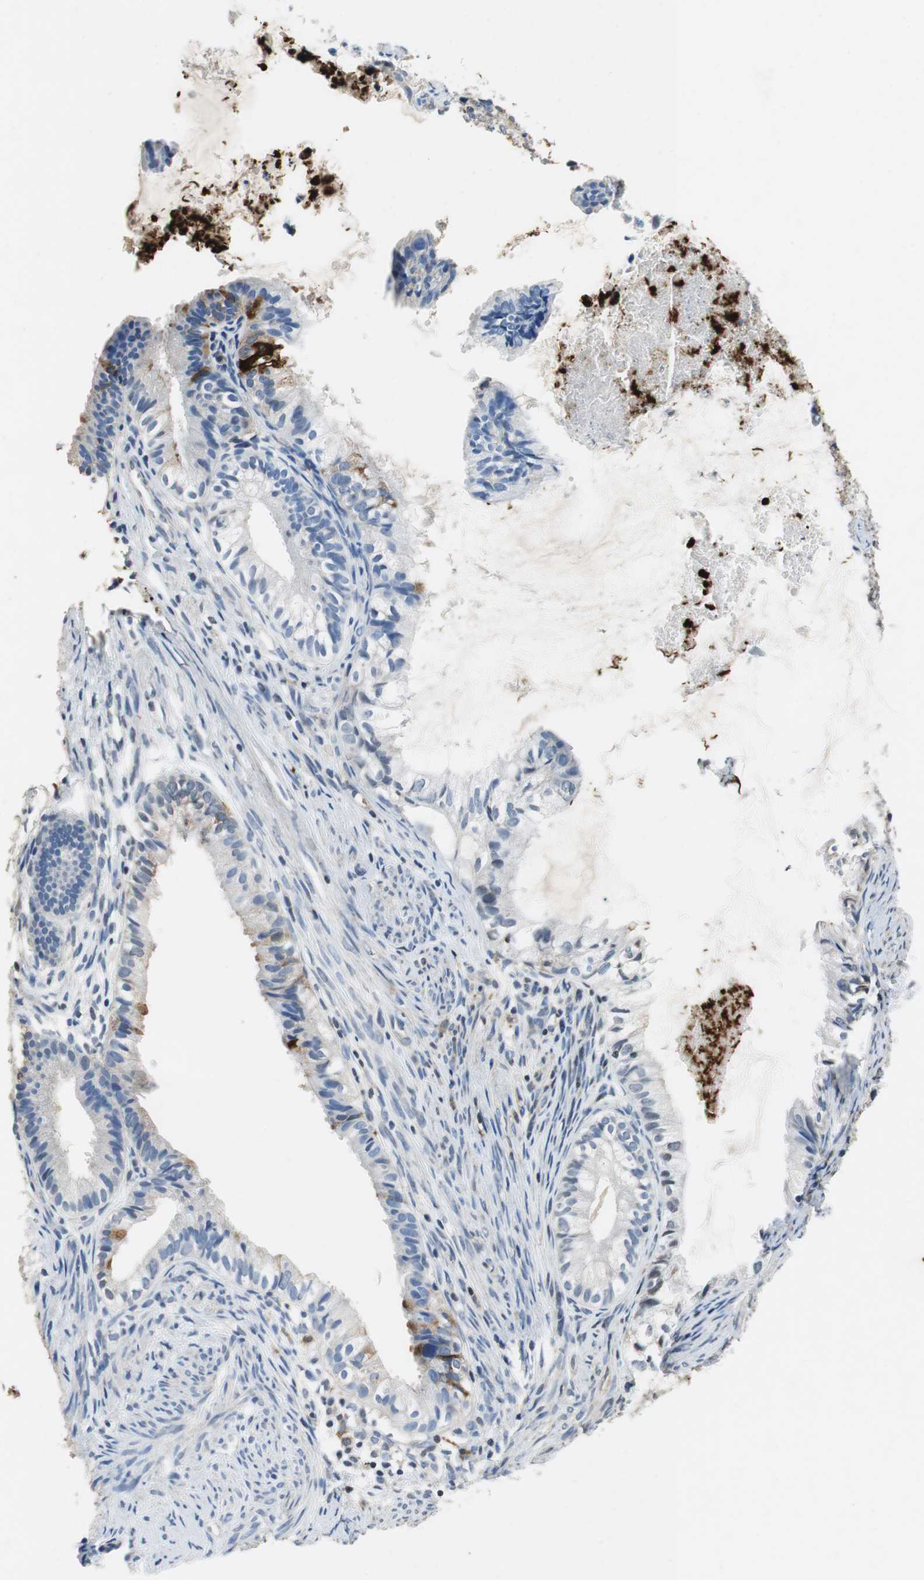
{"staining": {"intensity": "negative", "quantity": "none", "location": "none"}, "tissue": "cervical cancer", "cell_type": "Tumor cells", "image_type": "cancer", "snomed": [{"axis": "morphology", "description": "Normal tissue, NOS"}, {"axis": "morphology", "description": "Adenocarcinoma, NOS"}, {"axis": "topography", "description": "Cervix"}, {"axis": "topography", "description": "Endometrium"}], "caption": "Immunohistochemistry (IHC) micrograph of human cervical cancer stained for a protein (brown), which exhibits no expression in tumor cells. The staining is performed using DAB (3,3'-diaminobenzidine) brown chromogen with nuclei counter-stained in using hematoxylin.", "gene": "ORM1", "patient": {"sex": "female", "age": 86}}